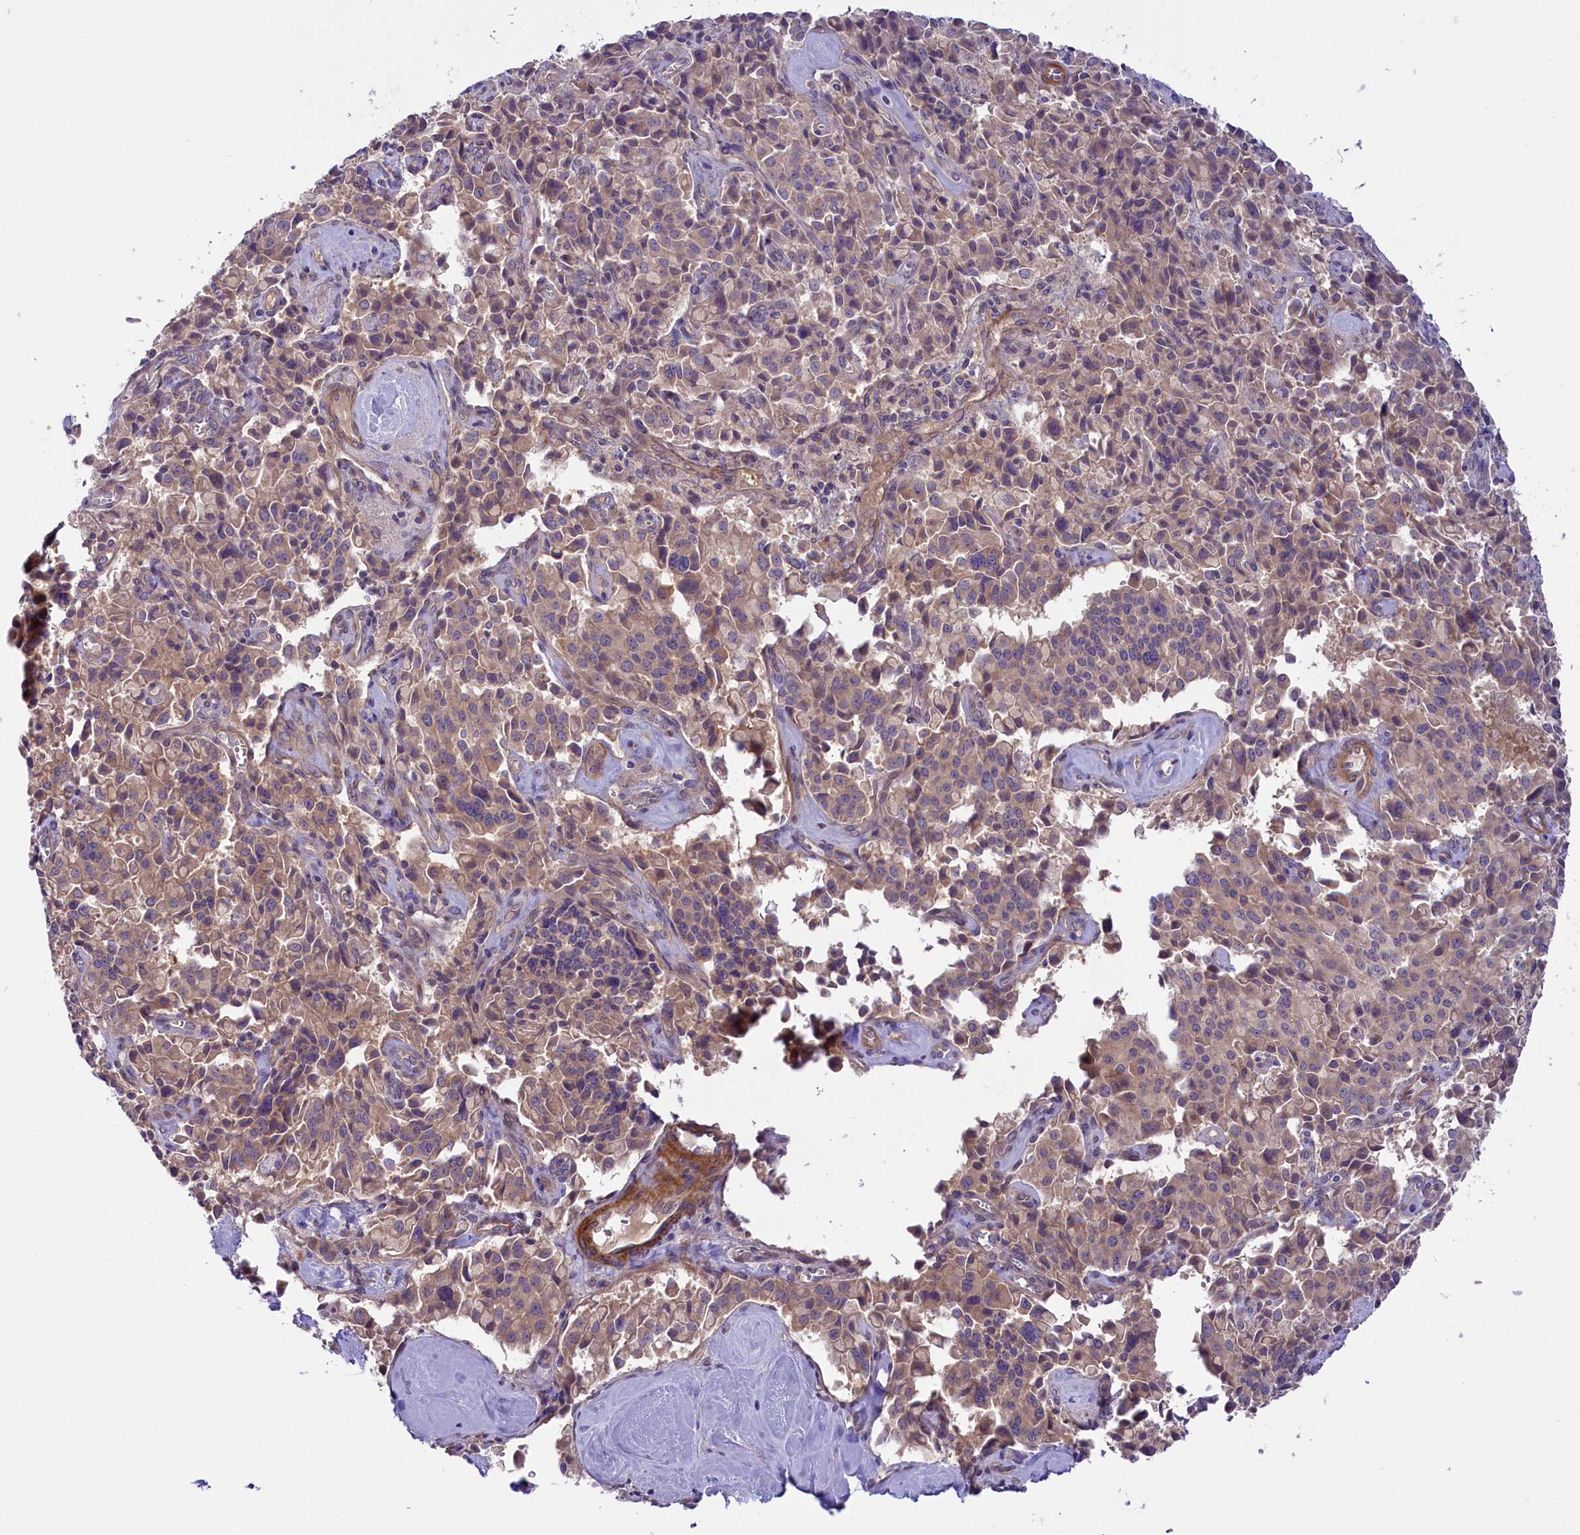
{"staining": {"intensity": "weak", "quantity": "25%-75%", "location": "cytoplasmic/membranous"}, "tissue": "pancreatic cancer", "cell_type": "Tumor cells", "image_type": "cancer", "snomed": [{"axis": "morphology", "description": "Adenocarcinoma, NOS"}, {"axis": "topography", "description": "Pancreas"}], "caption": "Protein expression analysis of human pancreatic adenocarcinoma reveals weak cytoplasmic/membranous positivity in approximately 25%-75% of tumor cells.", "gene": "COG8", "patient": {"sex": "male", "age": 65}}